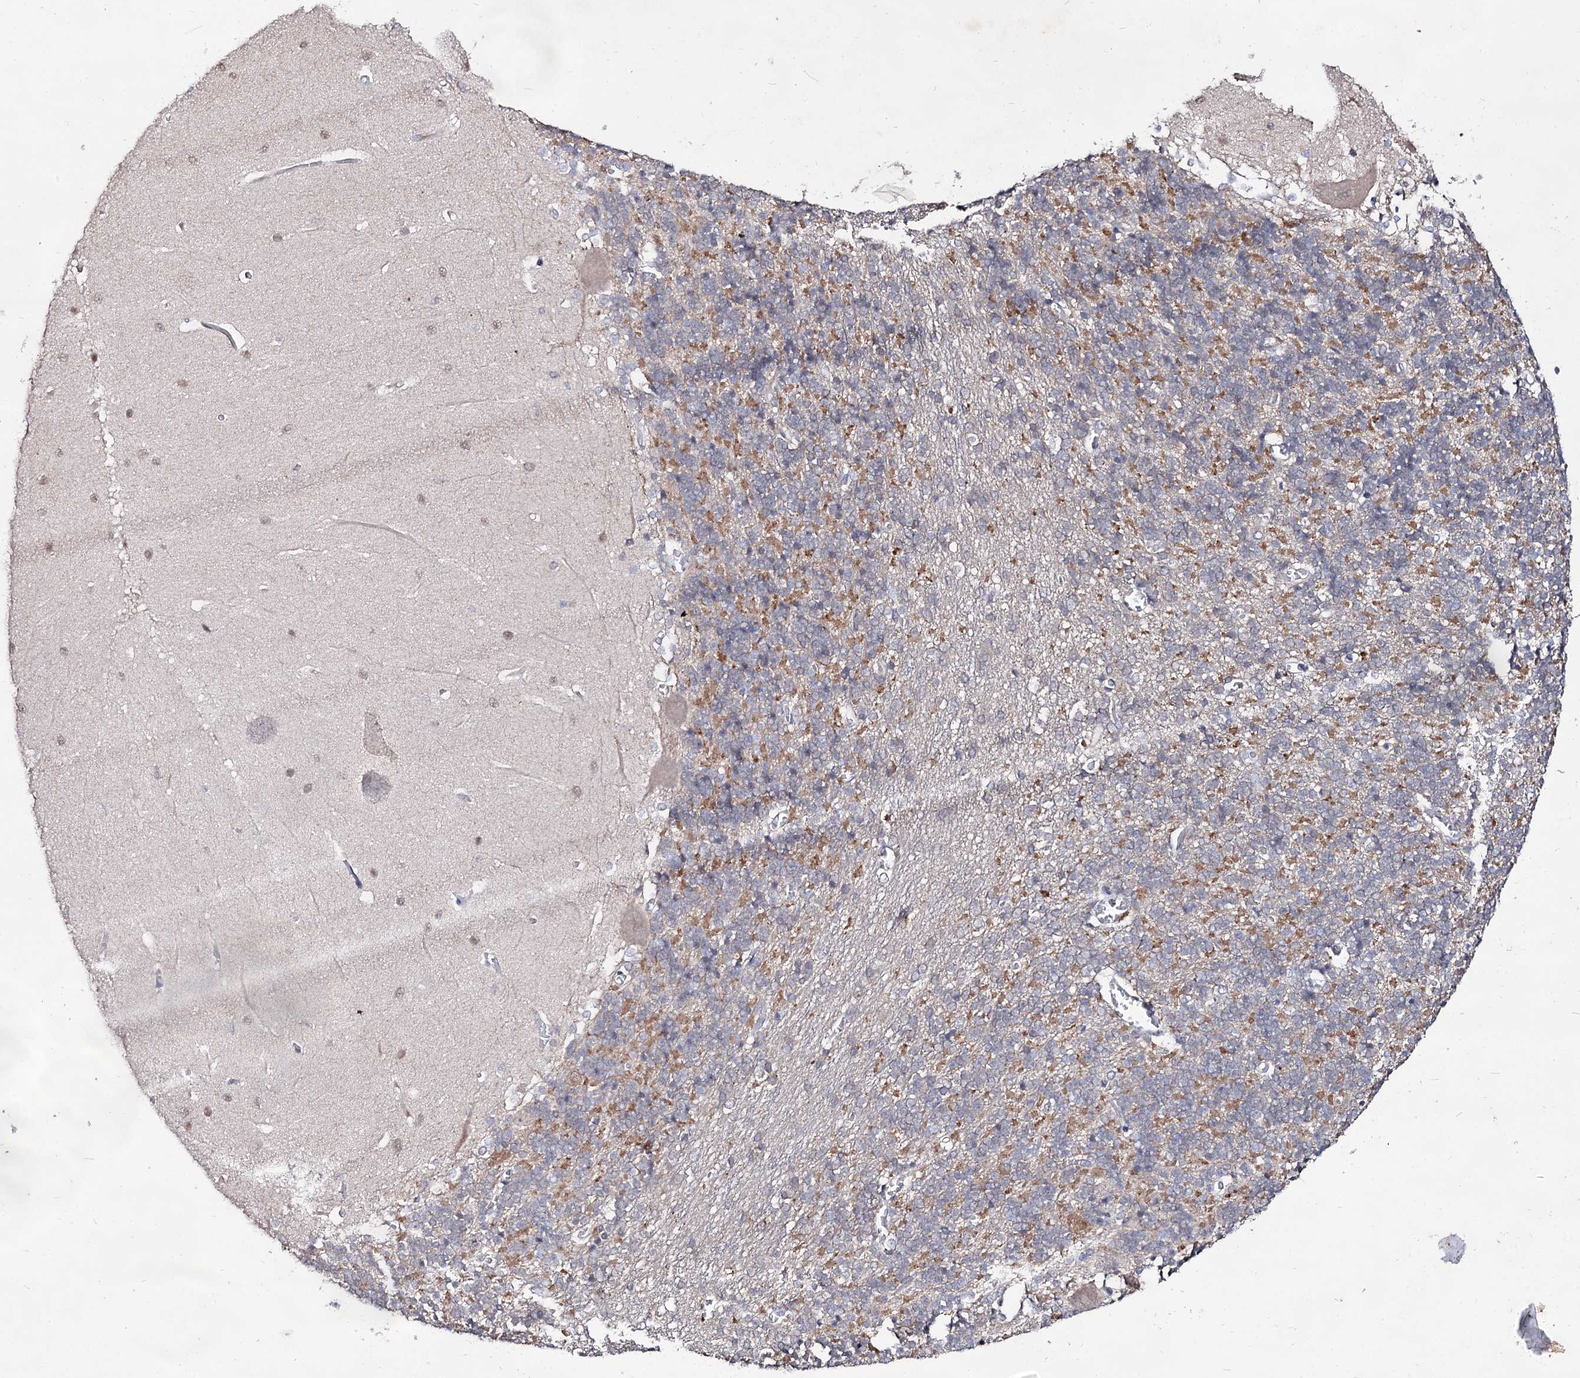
{"staining": {"intensity": "moderate", "quantity": "<25%", "location": "cytoplasmic/membranous"}, "tissue": "cerebellum", "cell_type": "Cells in granular layer", "image_type": "normal", "snomed": [{"axis": "morphology", "description": "Normal tissue, NOS"}, {"axis": "topography", "description": "Cerebellum"}], "caption": "Normal cerebellum was stained to show a protein in brown. There is low levels of moderate cytoplasmic/membranous positivity in about <25% of cells in granular layer.", "gene": "ARFIP2", "patient": {"sex": "male", "age": 37}}